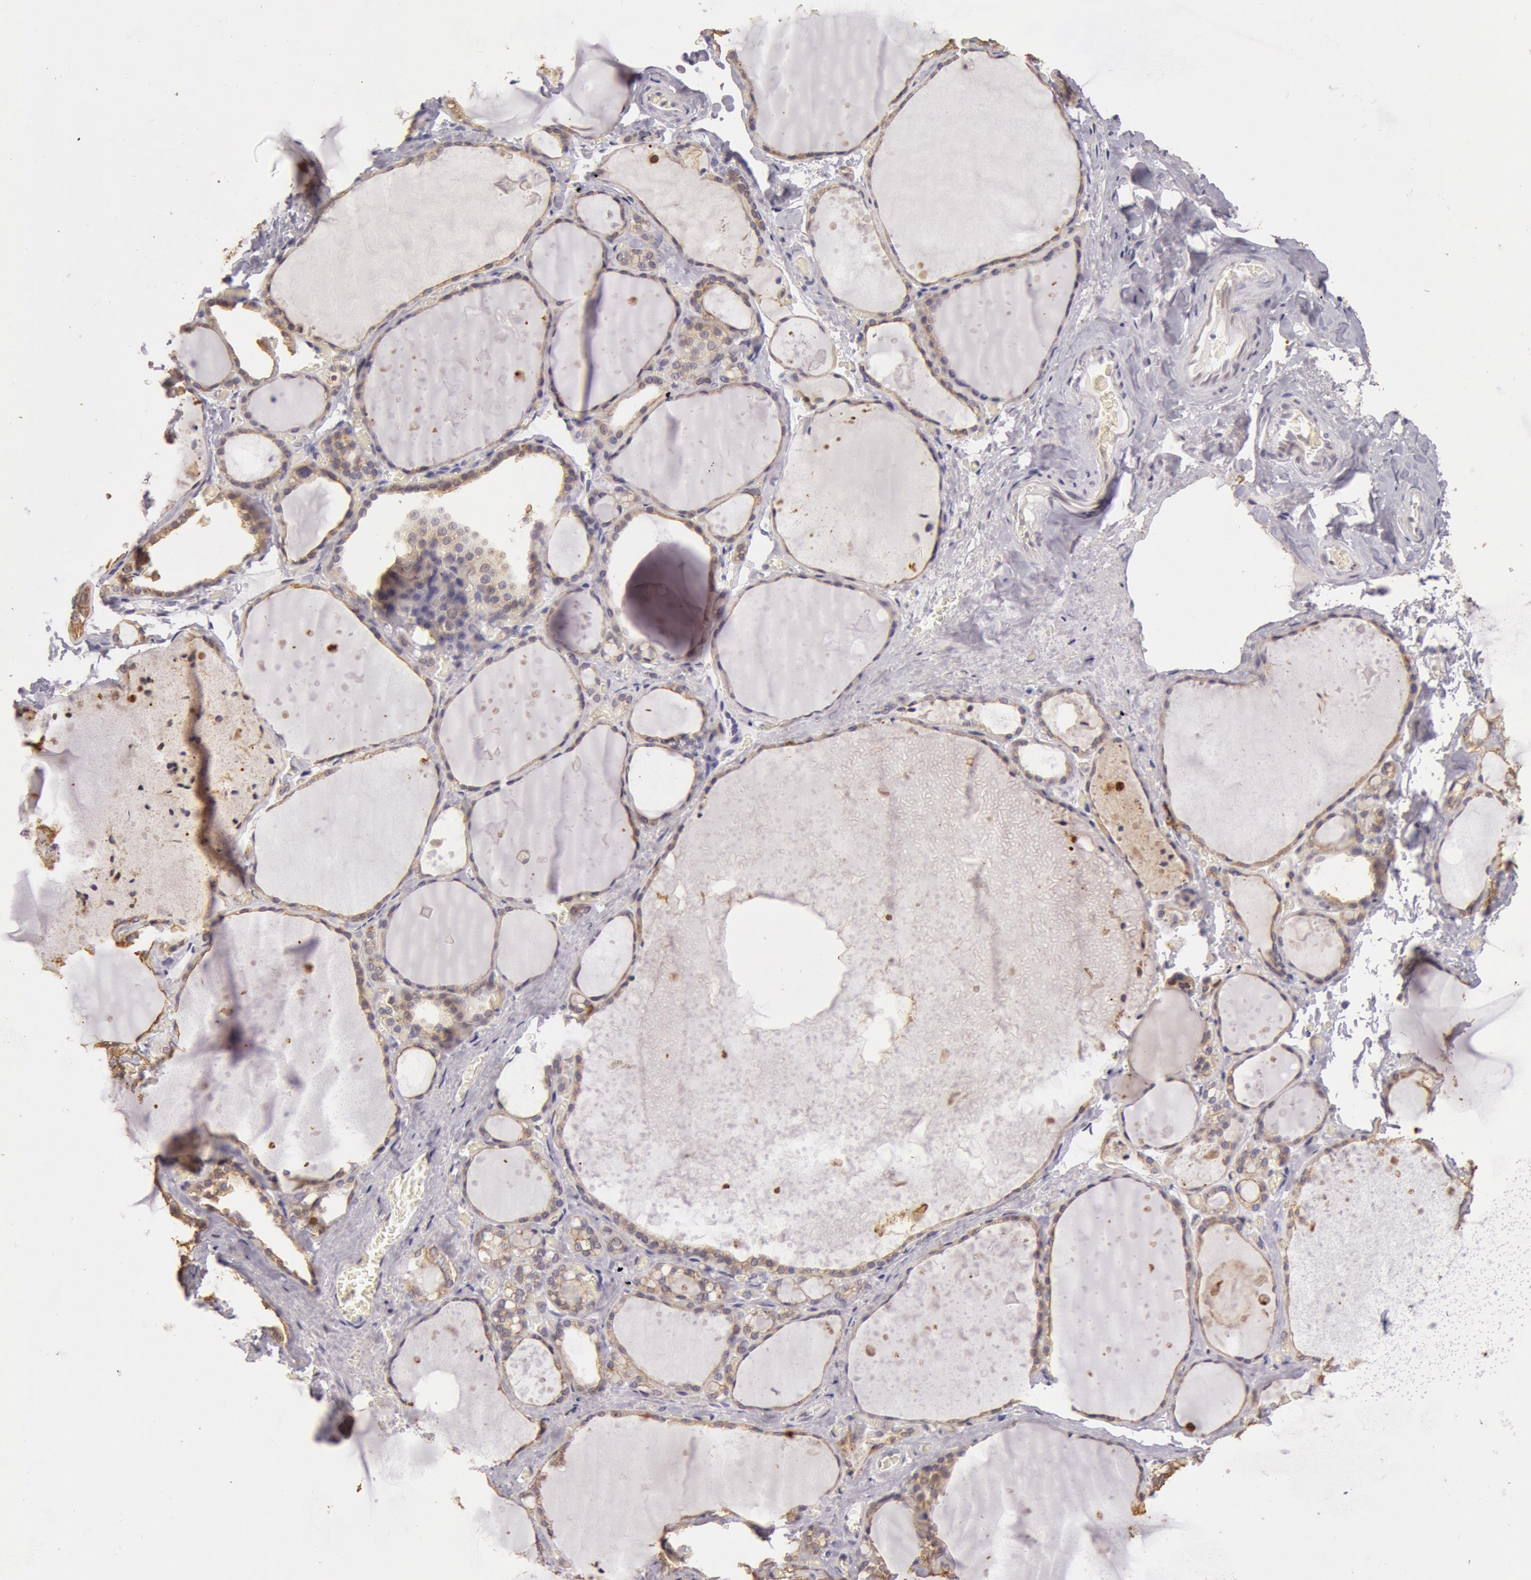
{"staining": {"intensity": "weak", "quantity": "25%-75%", "location": "cytoplasmic/membranous"}, "tissue": "thyroid gland", "cell_type": "Glandular cells", "image_type": "normal", "snomed": [{"axis": "morphology", "description": "Normal tissue, NOS"}, {"axis": "topography", "description": "Thyroid gland"}], "caption": "About 25%-75% of glandular cells in unremarkable thyroid gland reveal weak cytoplasmic/membranous protein positivity as visualized by brown immunohistochemical staining.", "gene": "KRT18", "patient": {"sex": "male", "age": 76}}